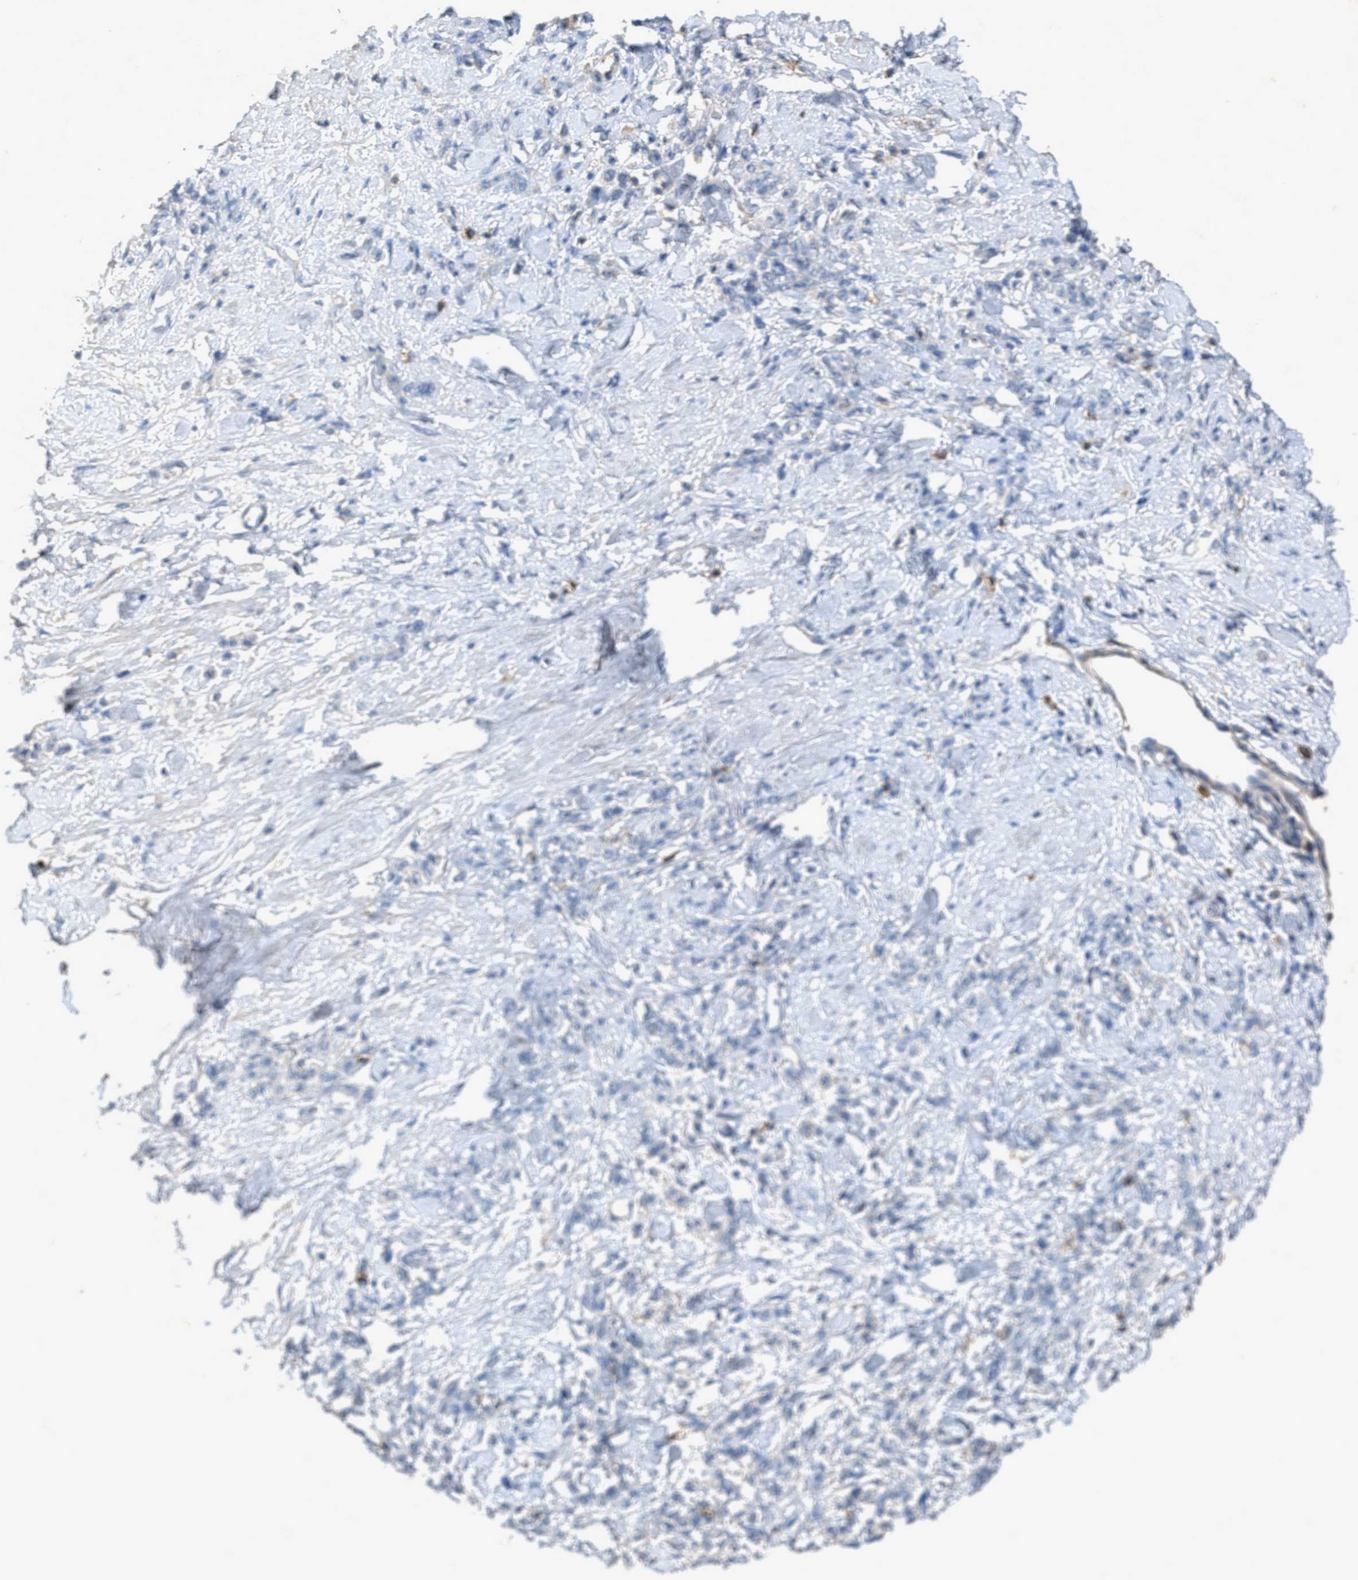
{"staining": {"intensity": "negative", "quantity": "none", "location": "none"}, "tissue": "stomach cancer", "cell_type": "Tumor cells", "image_type": "cancer", "snomed": [{"axis": "morphology", "description": "Normal tissue, NOS"}, {"axis": "morphology", "description": "Adenocarcinoma, NOS"}, {"axis": "topography", "description": "Stomach"}], "caption": "Immunohistochemical staining of human adenocarcinoma (stomach) exhibits no significant staining in tumor cells.", "gene": "OR51E1", "patient": {"sex": "male", "age": 82}}